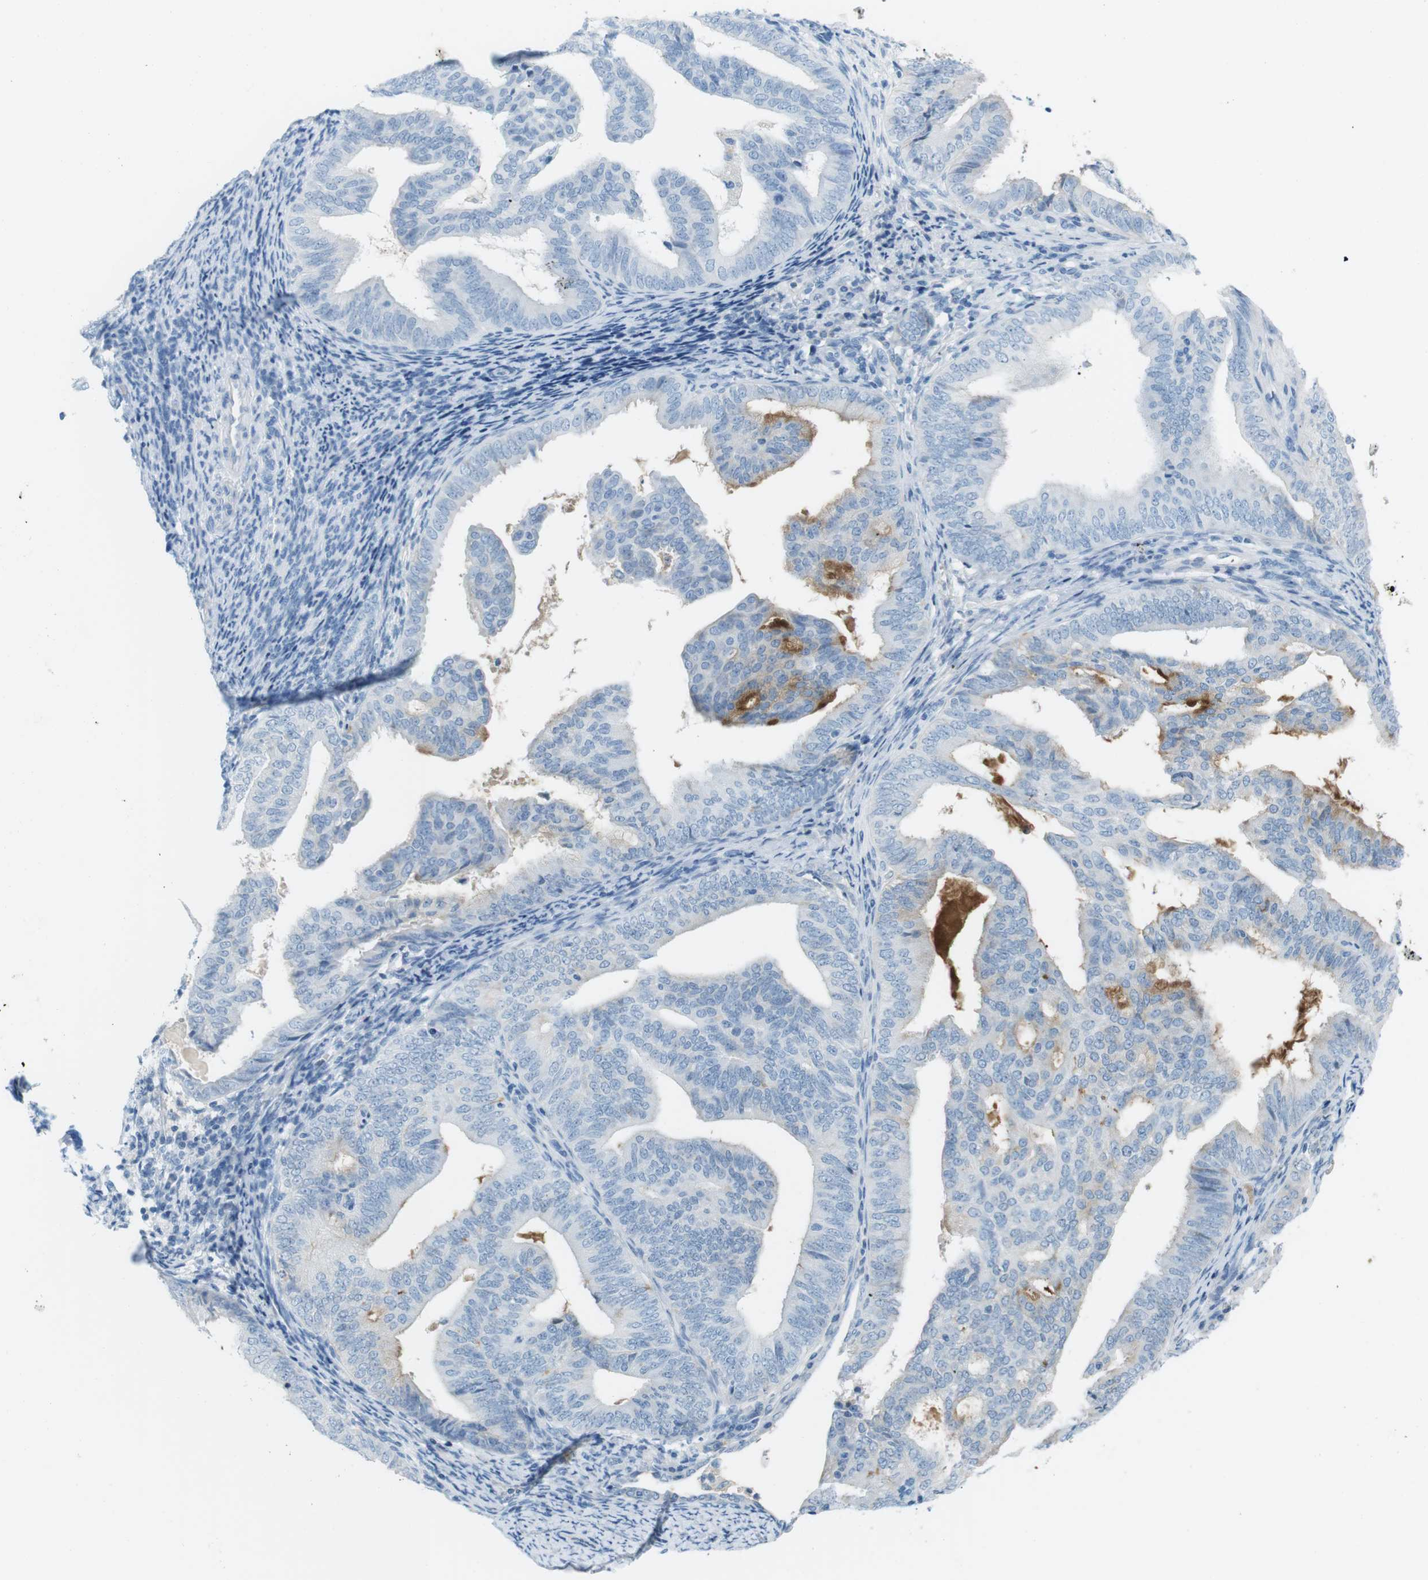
{"staining": {"intensity": "moderate", "quantity": "<25%", "location": "cytoplasmic/membranous"}, "tissue": "endometrial cancer", "cell_type": "Tumor cells", "image_type": "cancer", "snomed": [{"axis": "morphology", "description": "Adenocarcinoma, NOS"}, {"axis": "topography", "description": "Endometrium"}], "caption": "Endometrial cancer (adenocarcinoma) stained with a protein marker shows moderate staining in tumor cells.", "gene": "AZGP1", "patient": {"sex": "female", "age": 58}}